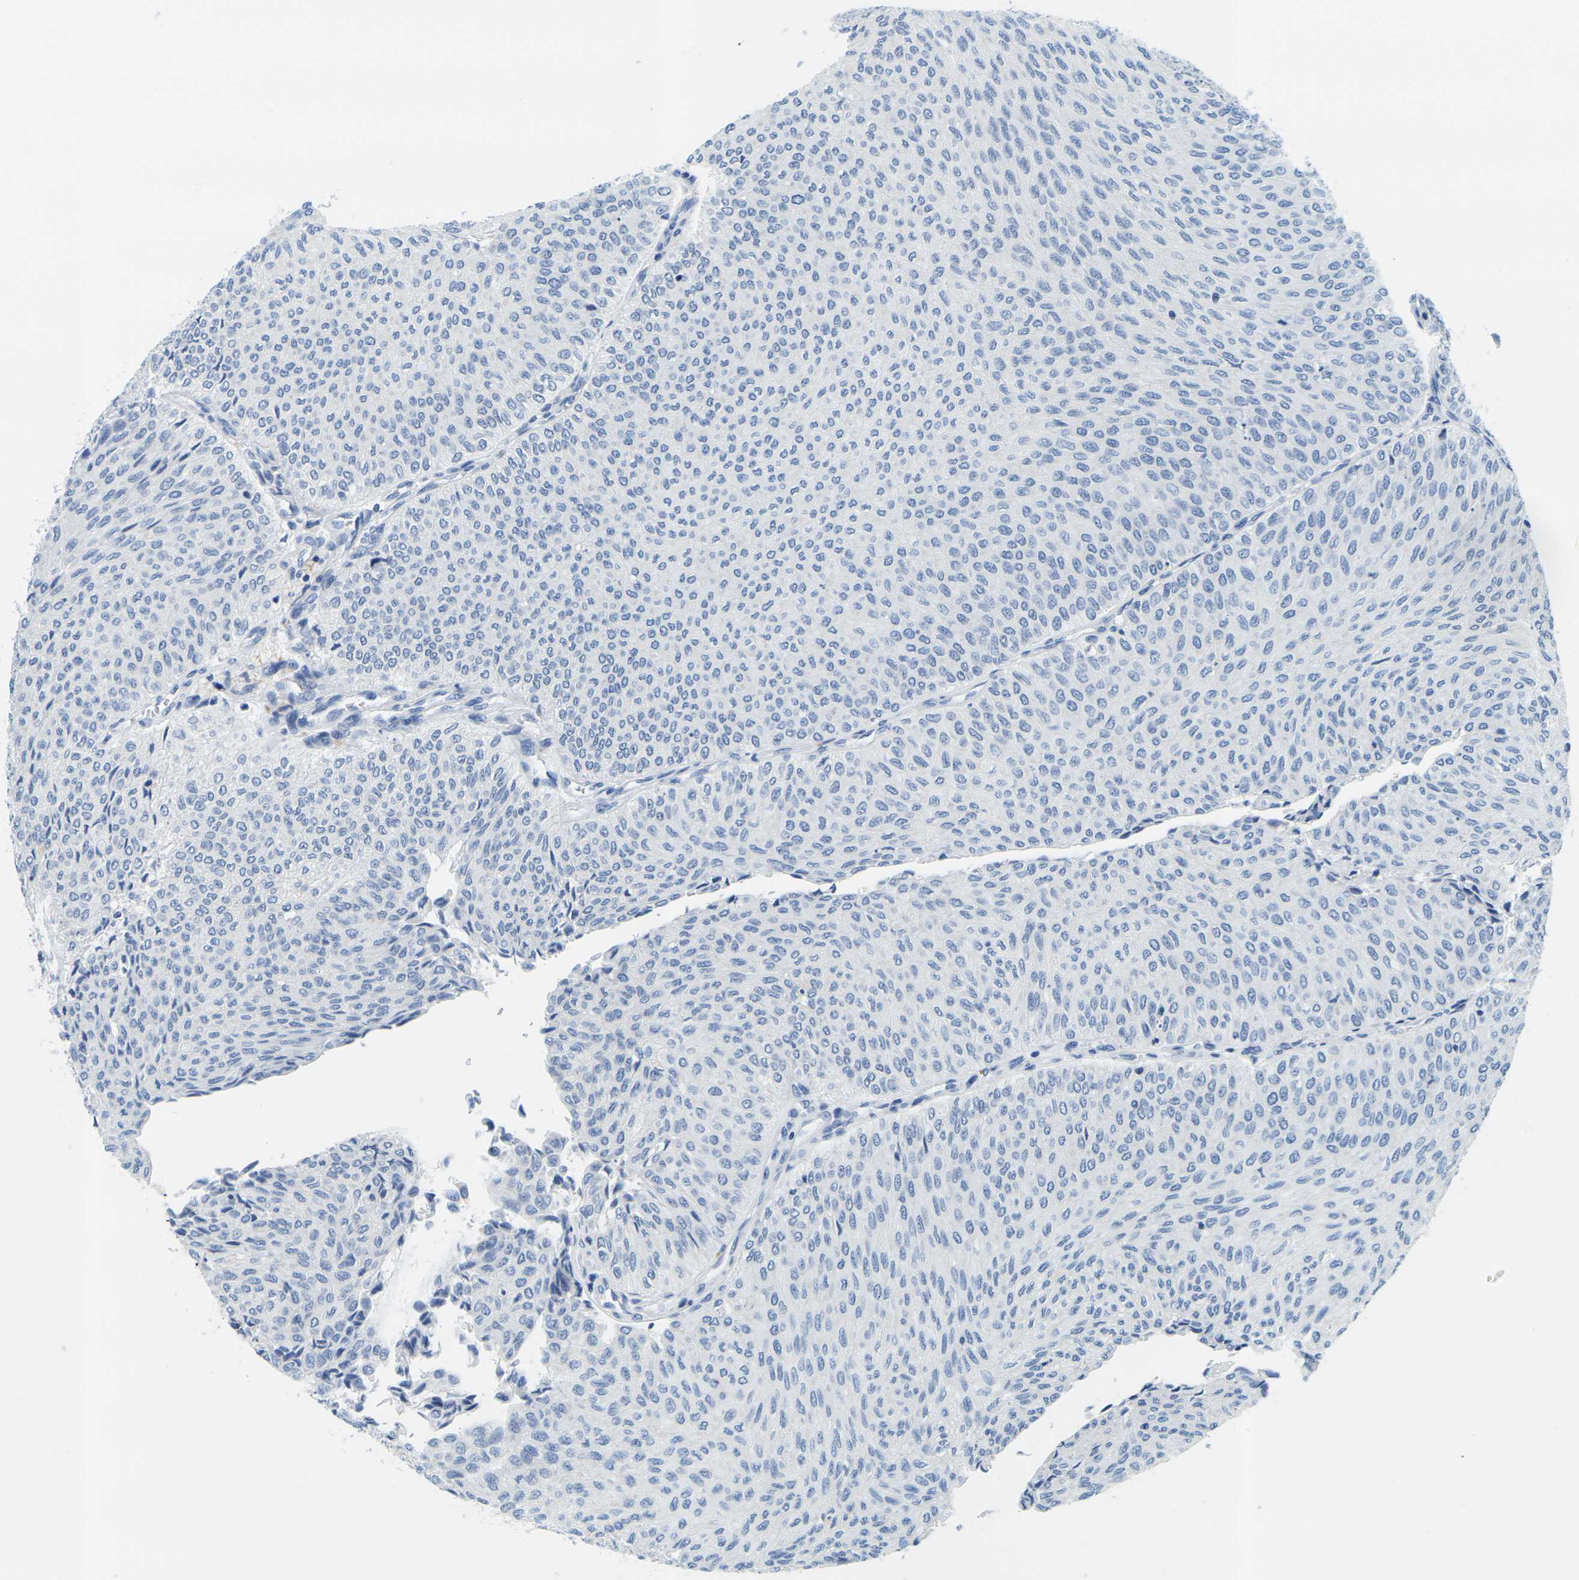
{"staining": {"intensity": "negative", "quantity": "none", "location": "none"}, "tissue": "urothelial cancer", "cell_type": "Tumor cells", "image_type": "cancer", "snomed": [{"axis": "morphology", "description": "Urothelial carcinoma, Low grade"}, {"axis": "topography", "description": "Urinary bladder"}], "caption": "Urothelial cancer stained for a protein using immunohistochemistry reveals no expression tumor cells.", "gene": "GPR15", "patient": {"sex": "male", "age": 78}}